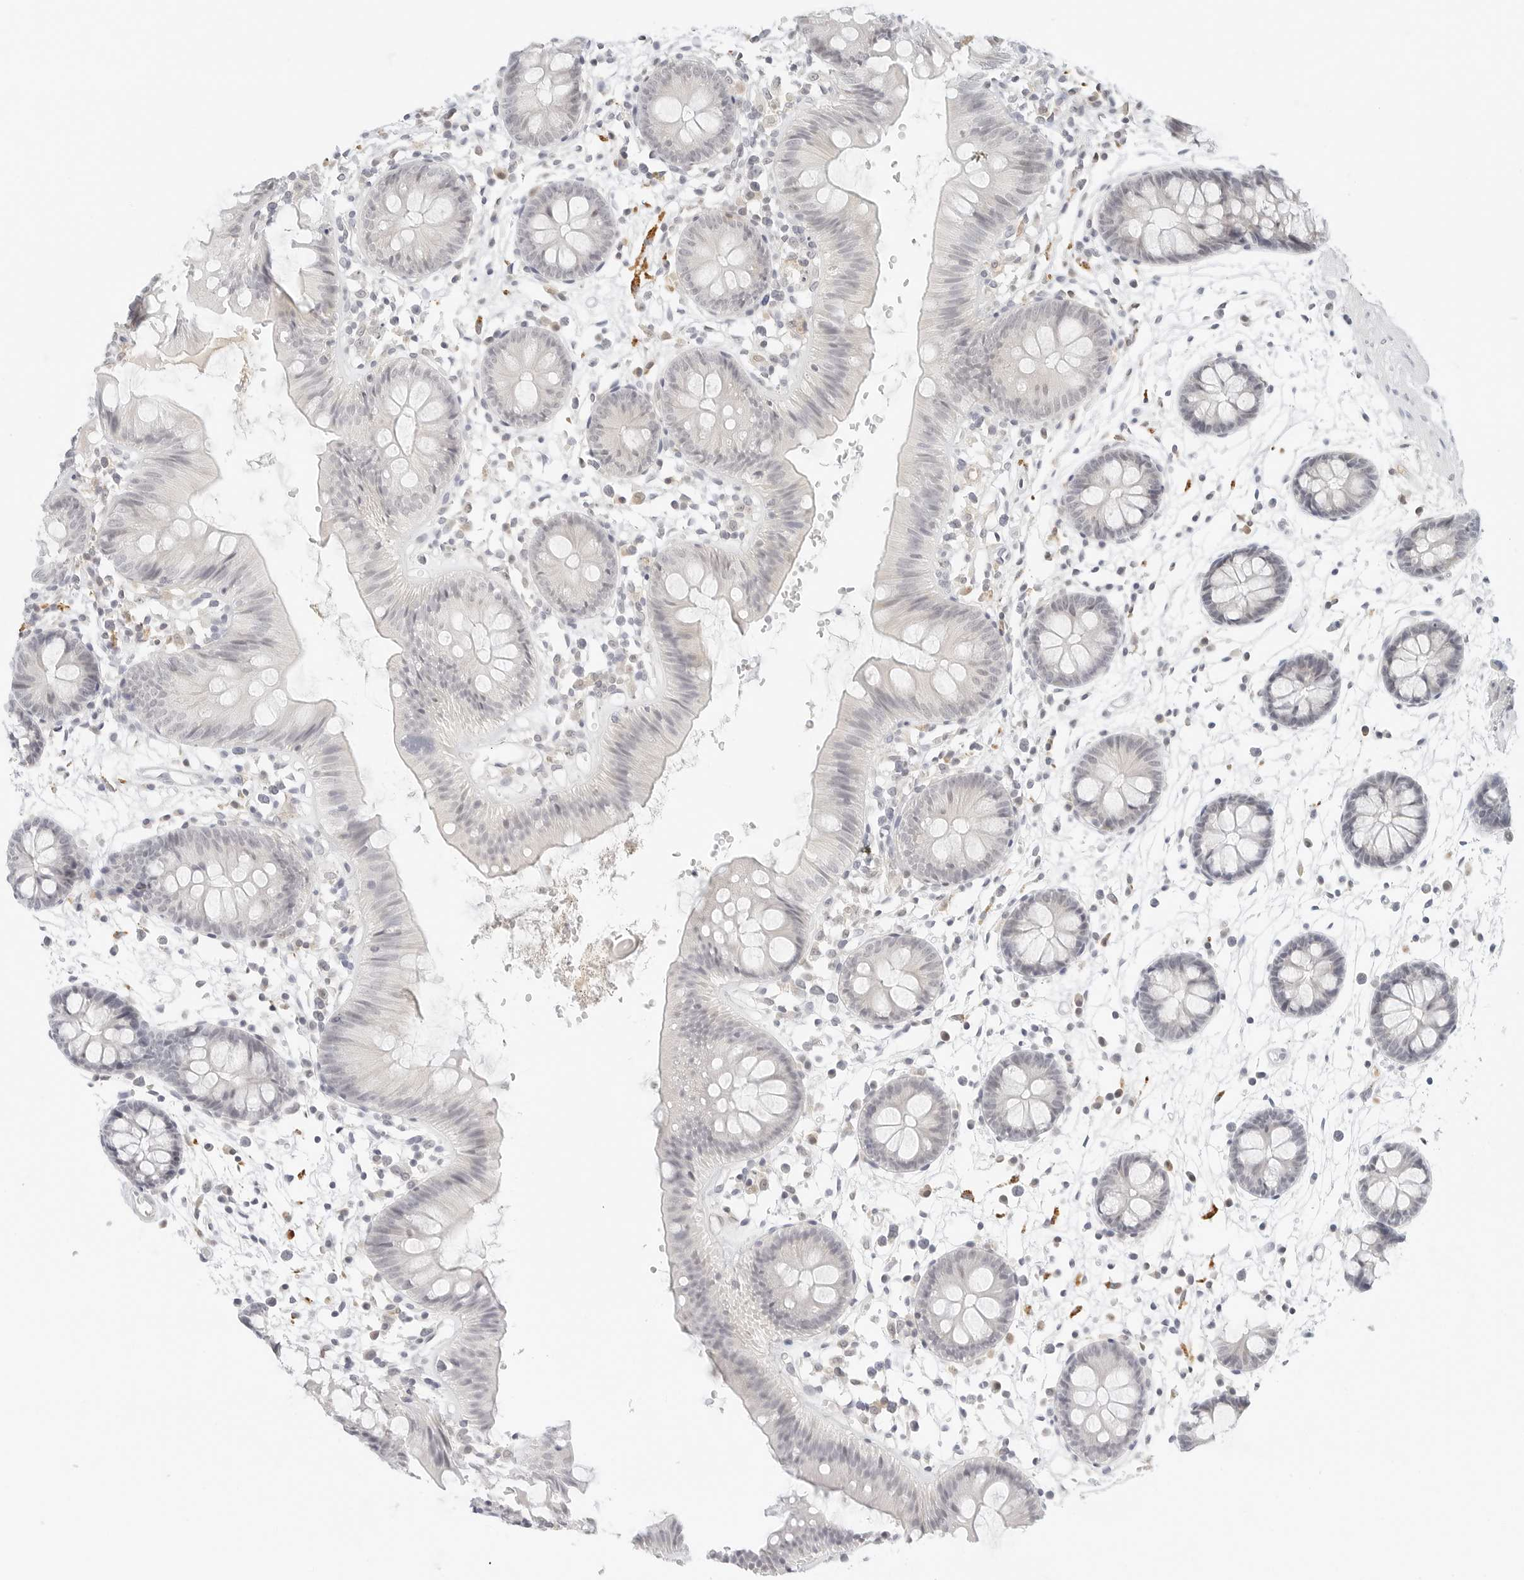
{"staining": {"intensity": "negative", "quantity": "none", "location": "none"}, "tissue": "colon", "cell_type": "Endothelial cells", "image_type": "normal", "snomed": [{"axis": "morphology", "description": "Normal tissue, NOS"}, {"axis": "topography", "description": "Colon"}], "caption": "Histopathology image shows no protein positivity in endothelial cells of benign colon.", "gene": "NEO1", "patient": {"sex": "male", "age": 56}}